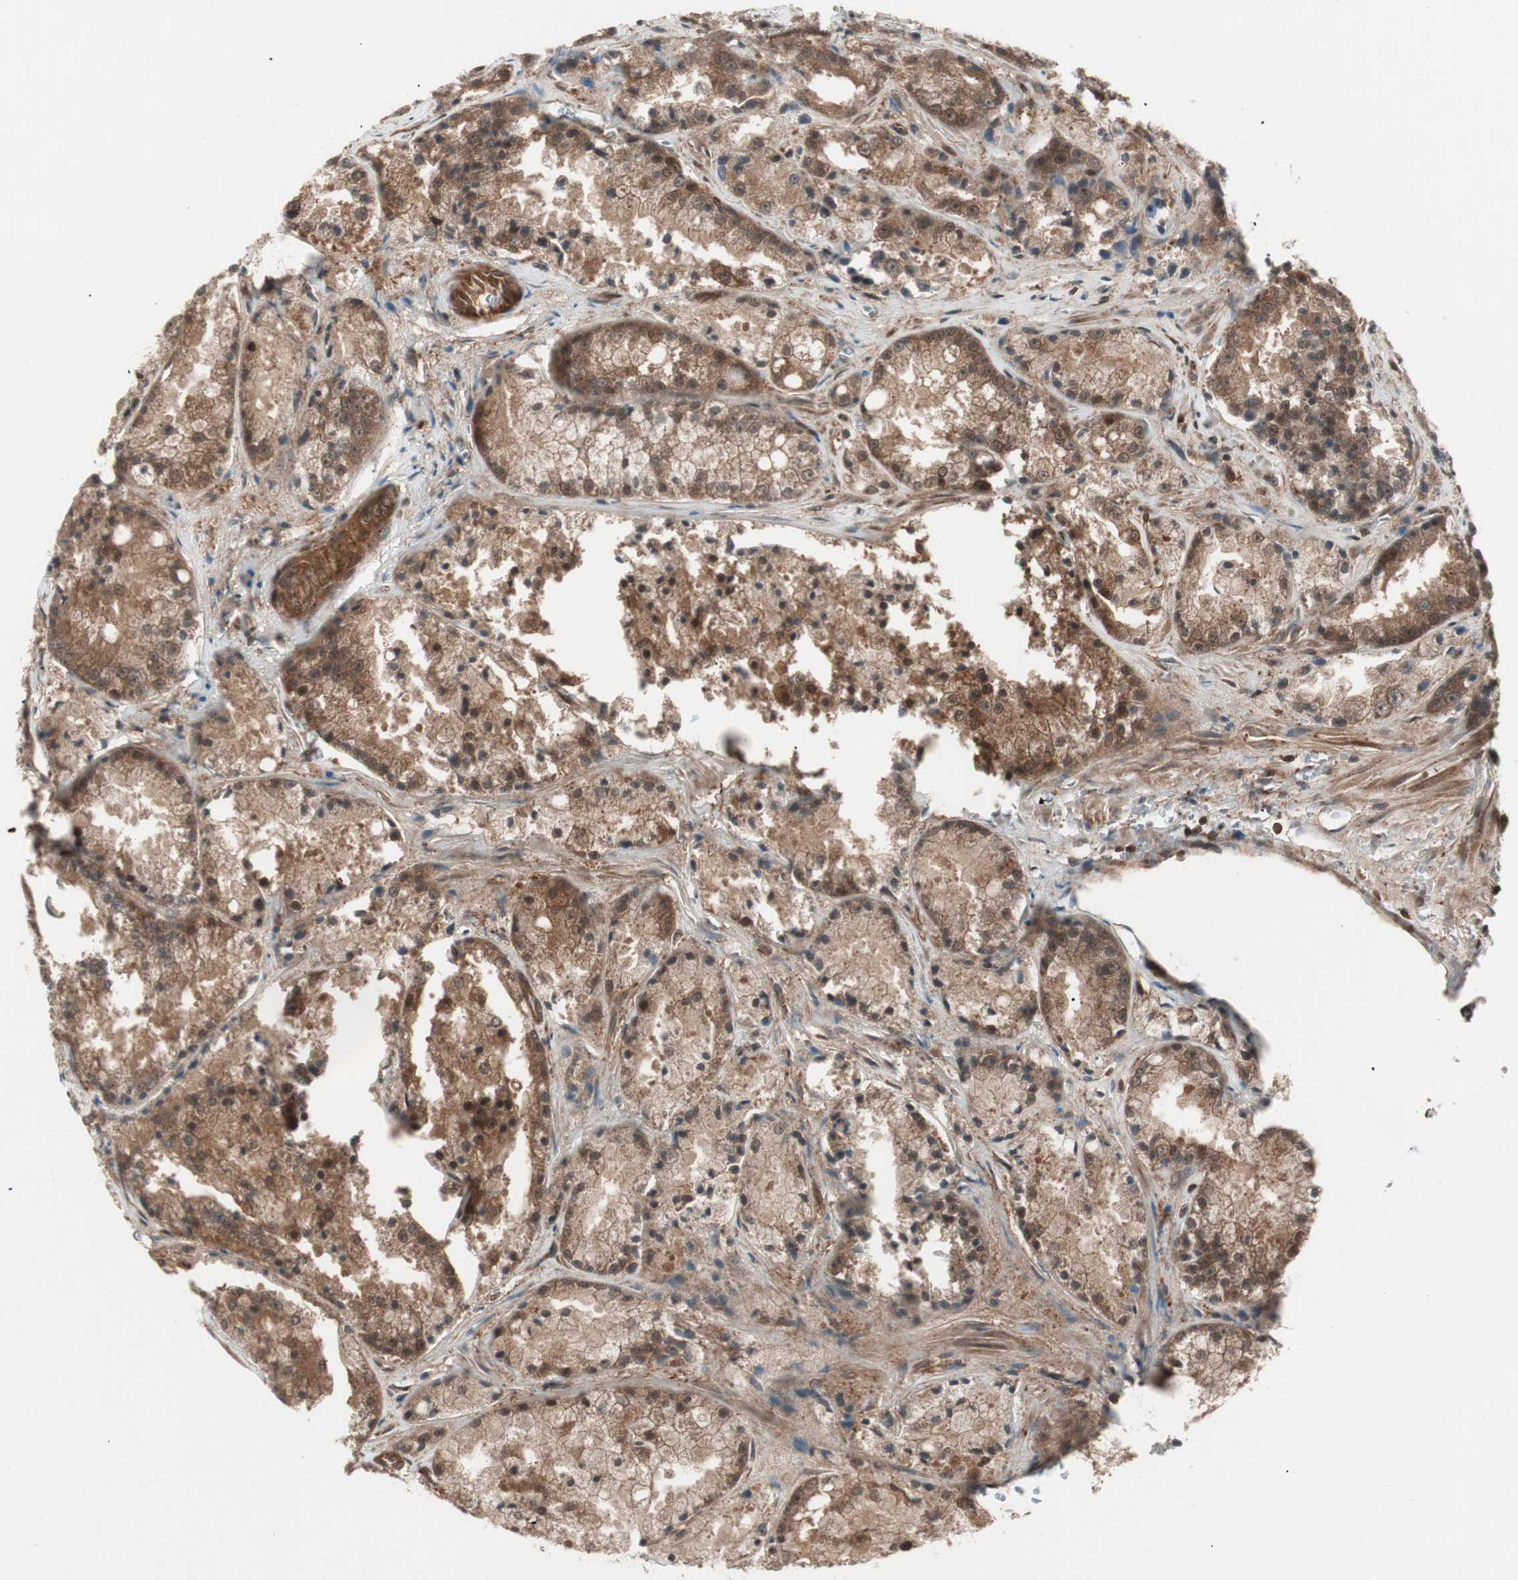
{"staining": {"intensity": "moderate", "quantity": ">75%", "location": "cytoplasmic/membranous"}, "tissue": "prostate cancer", "cell_type": "Tumor cells", "image_type": "cancer", "snomed": [{"axis": "morphology", "description": "Adenocarcinoma, Low grade"}, {"axis": "topography", "description": "Prostate"}], "caption": "Prostate cancer was stained to show a protein in brown. There is medium levels of moderate cytoplasmic/membranous staining in approximately >75% of tumor cells. (Brightfield microscopy of DAB IHC at high magnification).", "gene": "PRKG2", "patient": {"sex": "male", "age": 64}}